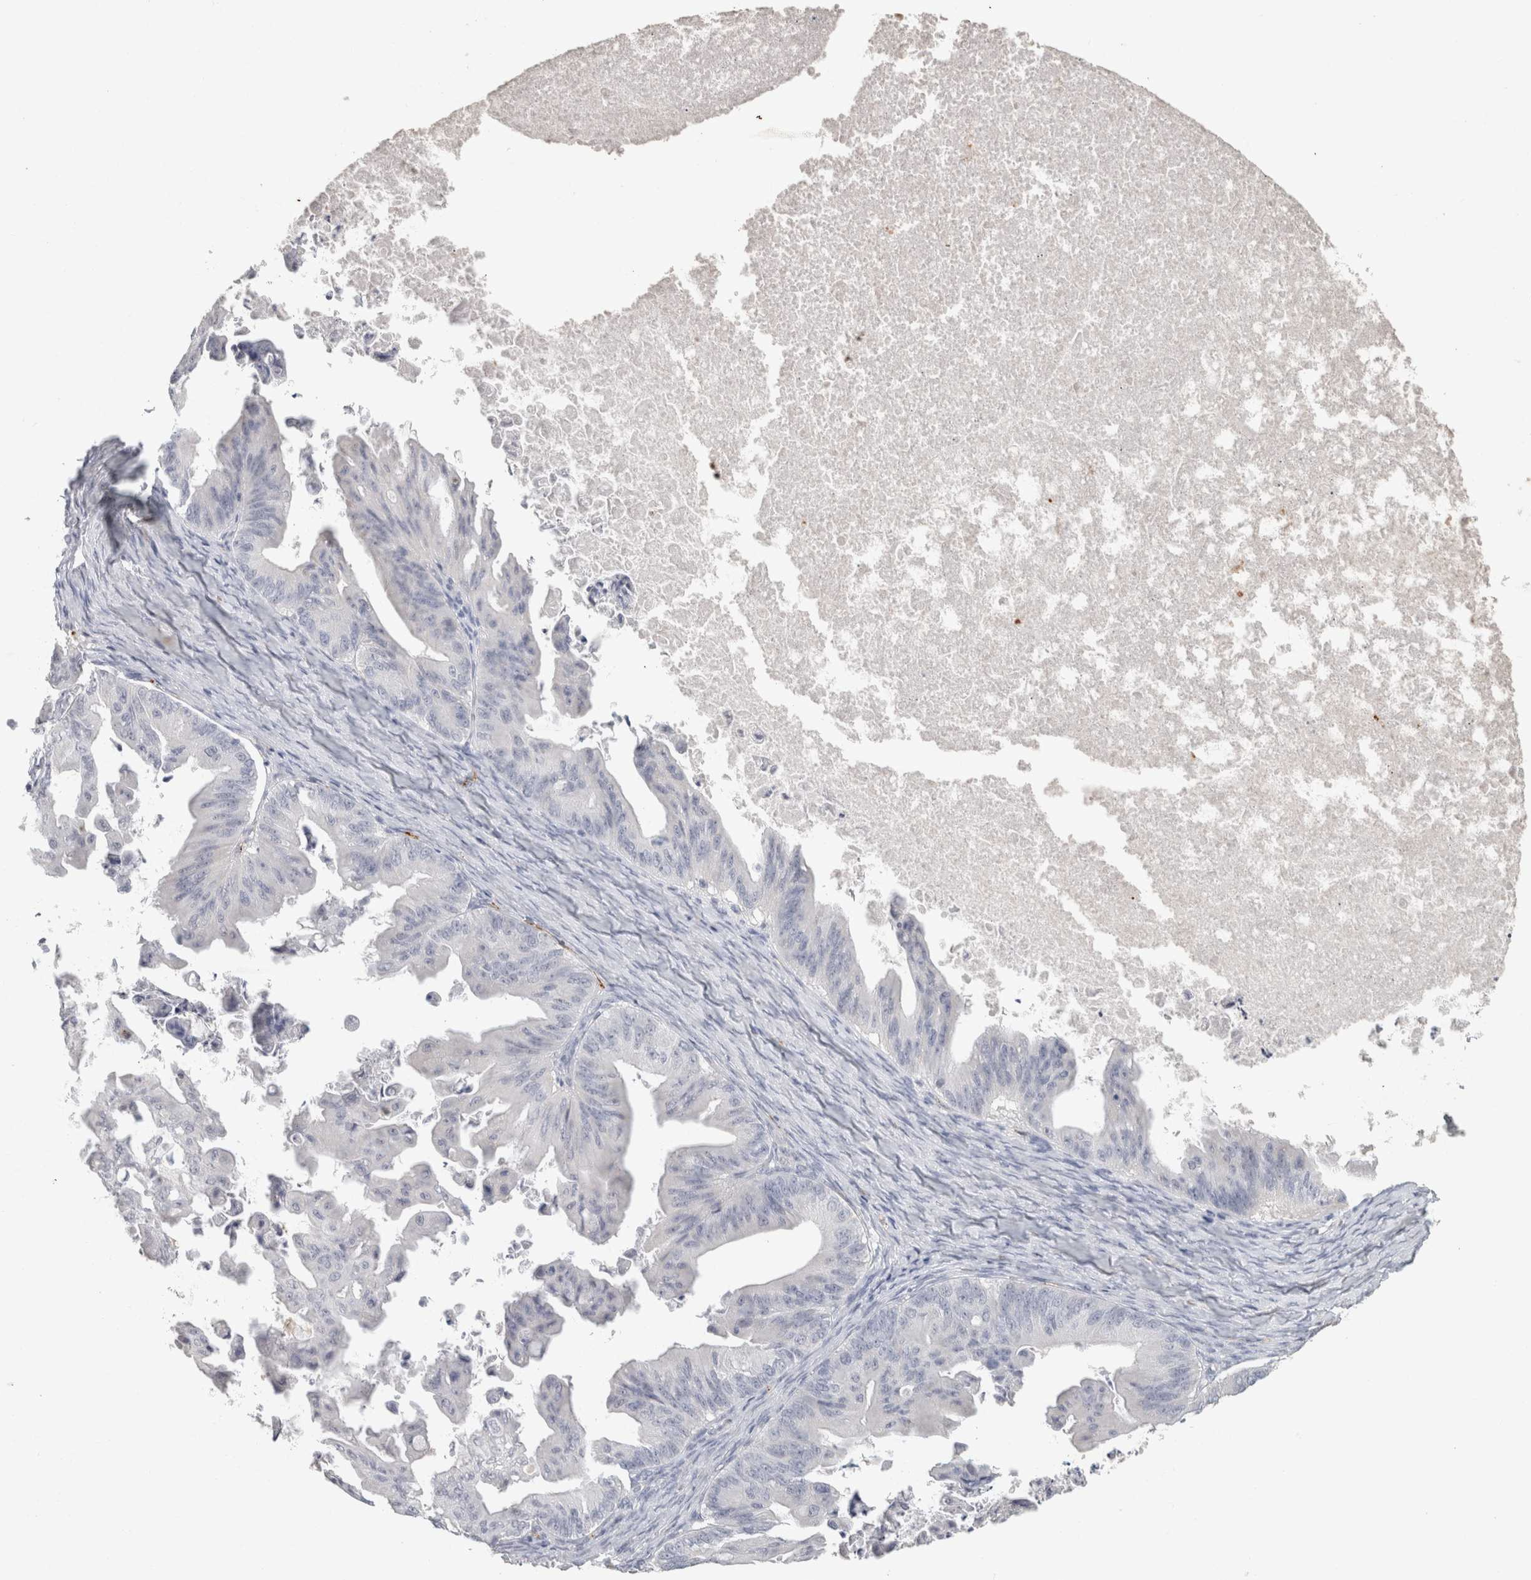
{"staining": {"intensity": "negative", "quantity": "none", "location": "none"}, "tissue": "ovarian cancer", "cell_type": "Tumor cells", "image_type": "cancer", "snomed": [{"axis": "morphology", "description": "Cystadenocarcinoma, mucinous, NOS"}, {"axis": "topography", "description": "Ovary"}], "caption": "This is a image of IHC staining of ovarian cancer, which shows no expression in tumor cells.", "gene": "CD36", "patient": {"sex": "female", "age": 37}}